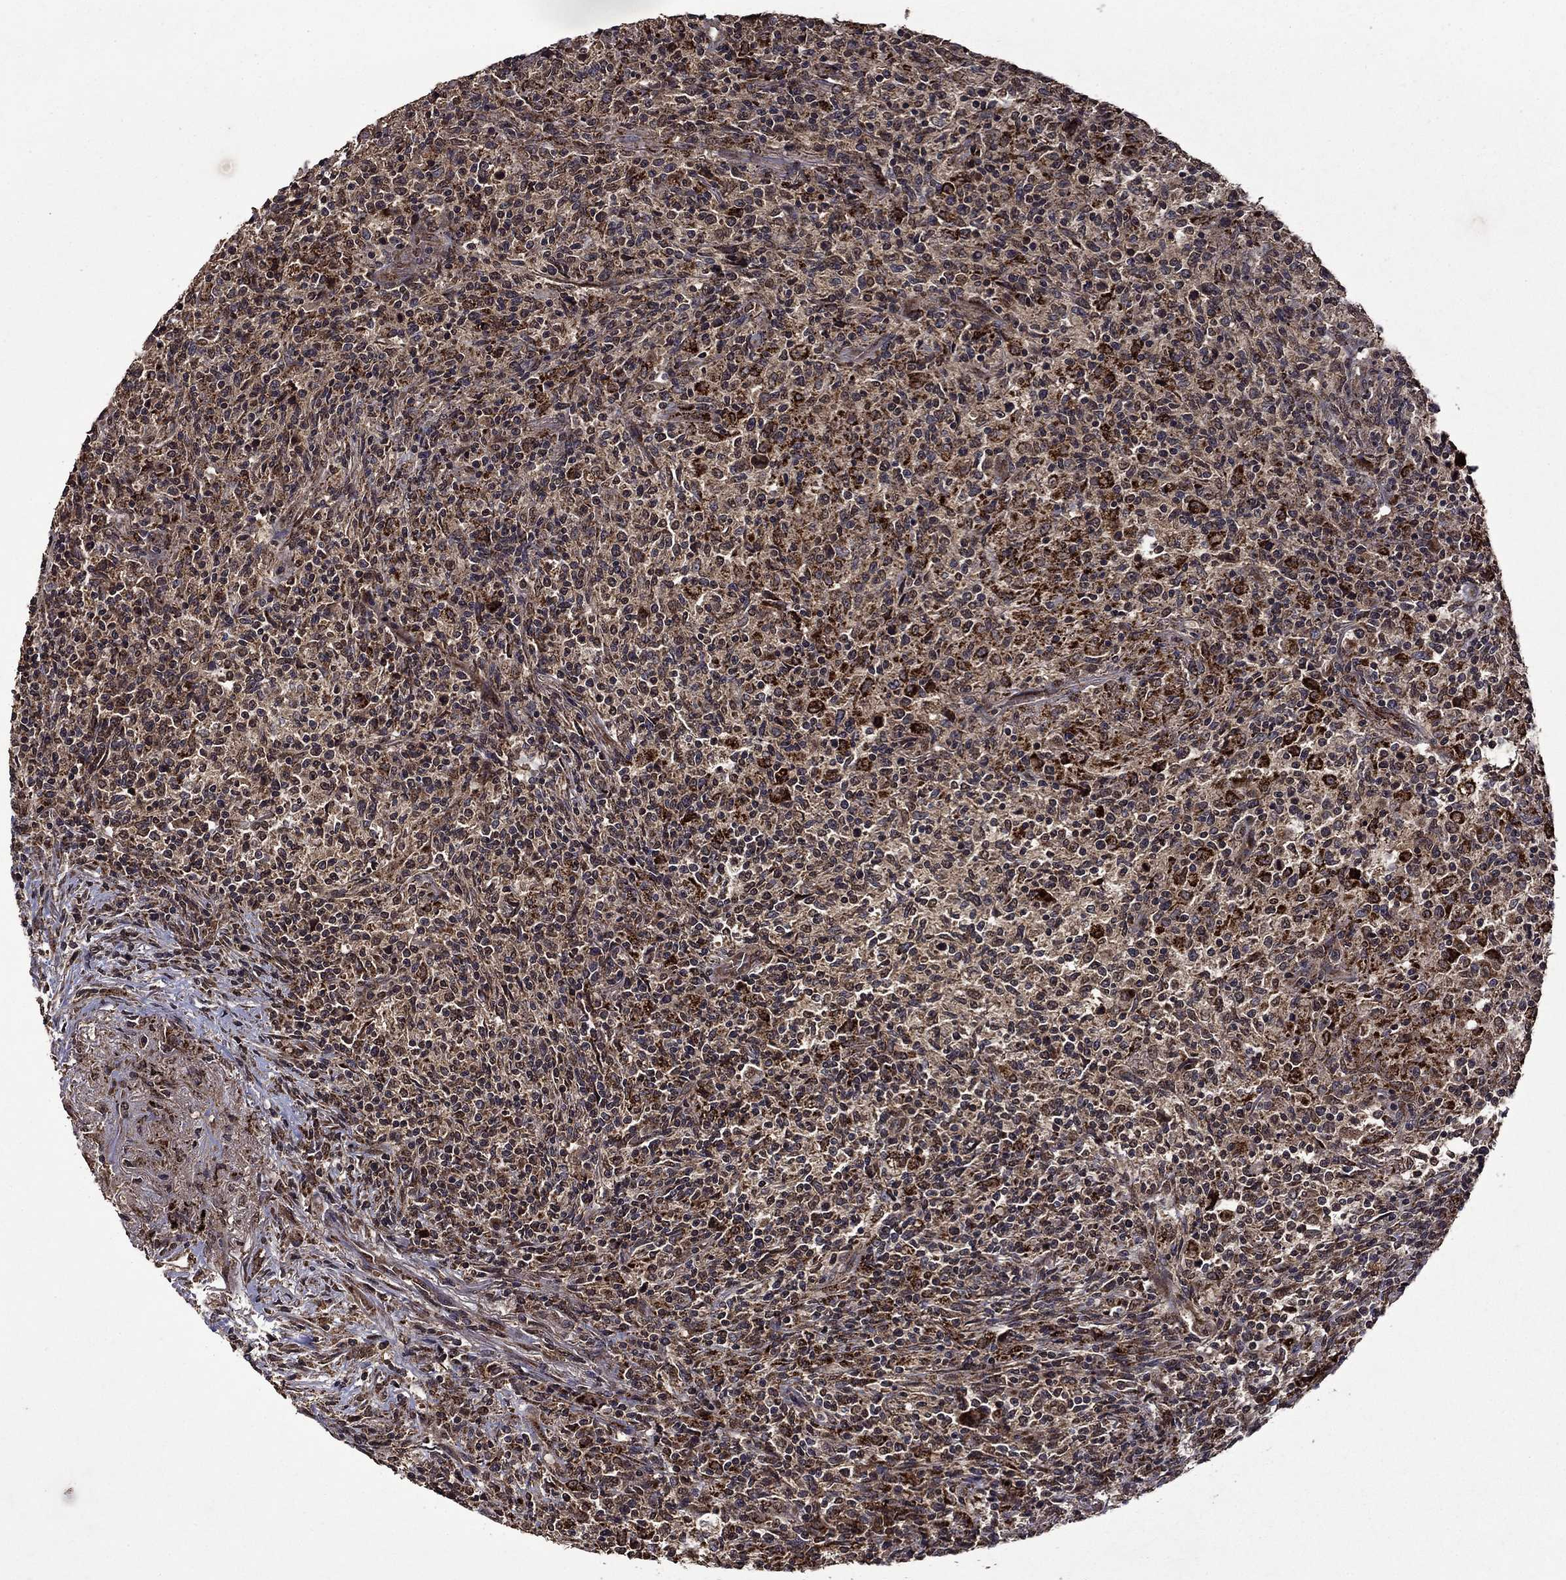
{"staining": {"intensity": "strong", "quantity": "25%-75%", "location": "cytoplasmic/membranous"}, "tissue": "lymphoma", "cell_type": "Tumor cells", "image_type": "cancer", "snomed": [{"axis": "morphology", "description": "Malignant lymphoma, non-Hodgkin's type, High grade"}, {"axis": "topography", "description": "Lung"}], "caption": "Immunohistochemistry of malignant lymphoma, non-Hodgkin's type (high-grade) displays high levels of strong cytoplasmic/membranous staining in approximately 25%-75% of tumor cells.", "gene": "ITM2B", "patient": {"sex": "male", "age": 79}}